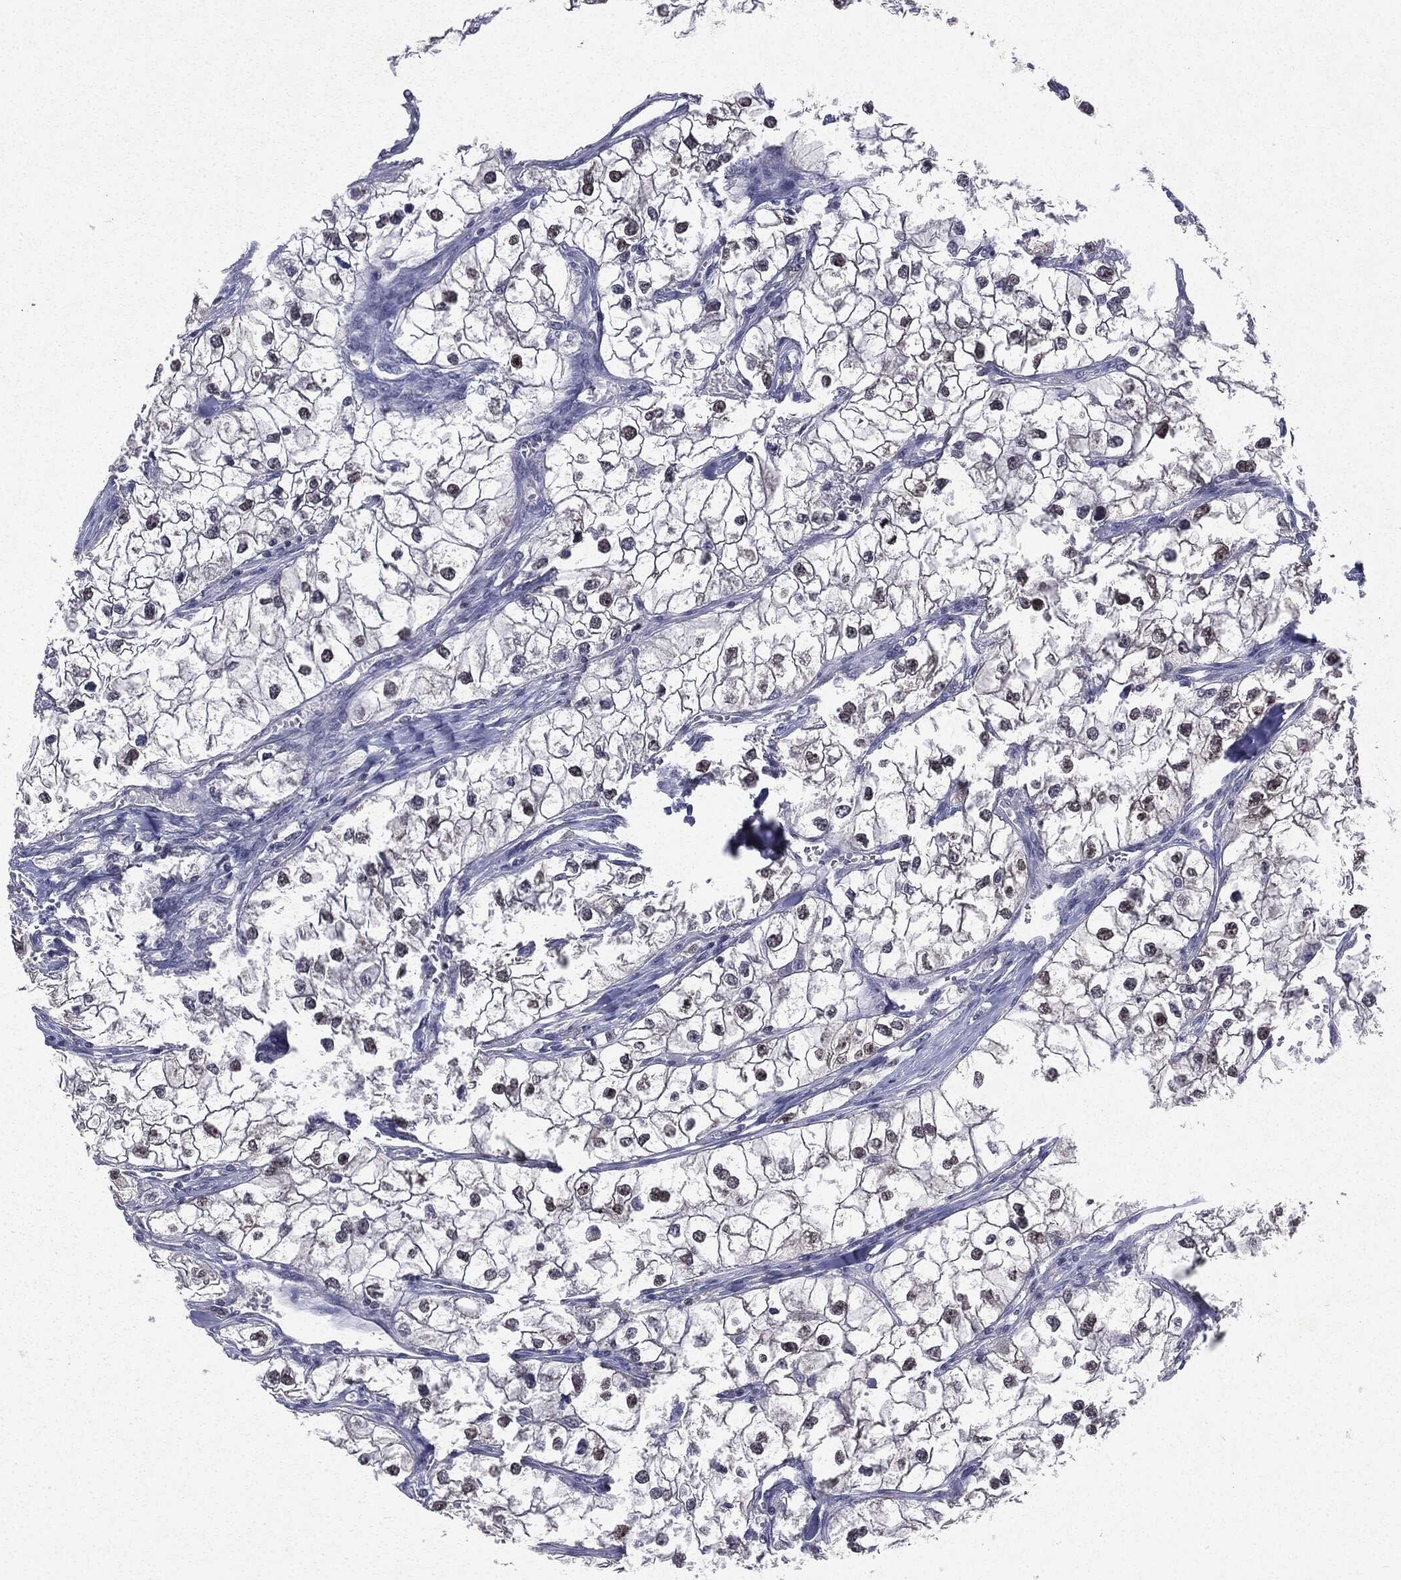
{"staining": {"intensity": "moderate", "quantity": "25%-75%", "location": "nuclear"}, "tissue": "renal cancer", "cell_type": "Tumor cells", "image_type": "cancer", "snomed": [{"axis": "morphology", "description": "Adenocarcinoma, NOS"}, {"axis": "topography", "description": "Kidney"}], "caption": "Immunohistochemistry histopathology image of adenocarcinoma (renal) stained for a protein (brown), which demonstrates medium levels of moderate nuclear positivity in approximately 25%-75% of tumor cells.", "gene": "KIF2C", "patient": {"sex": "male", "age": 59}}